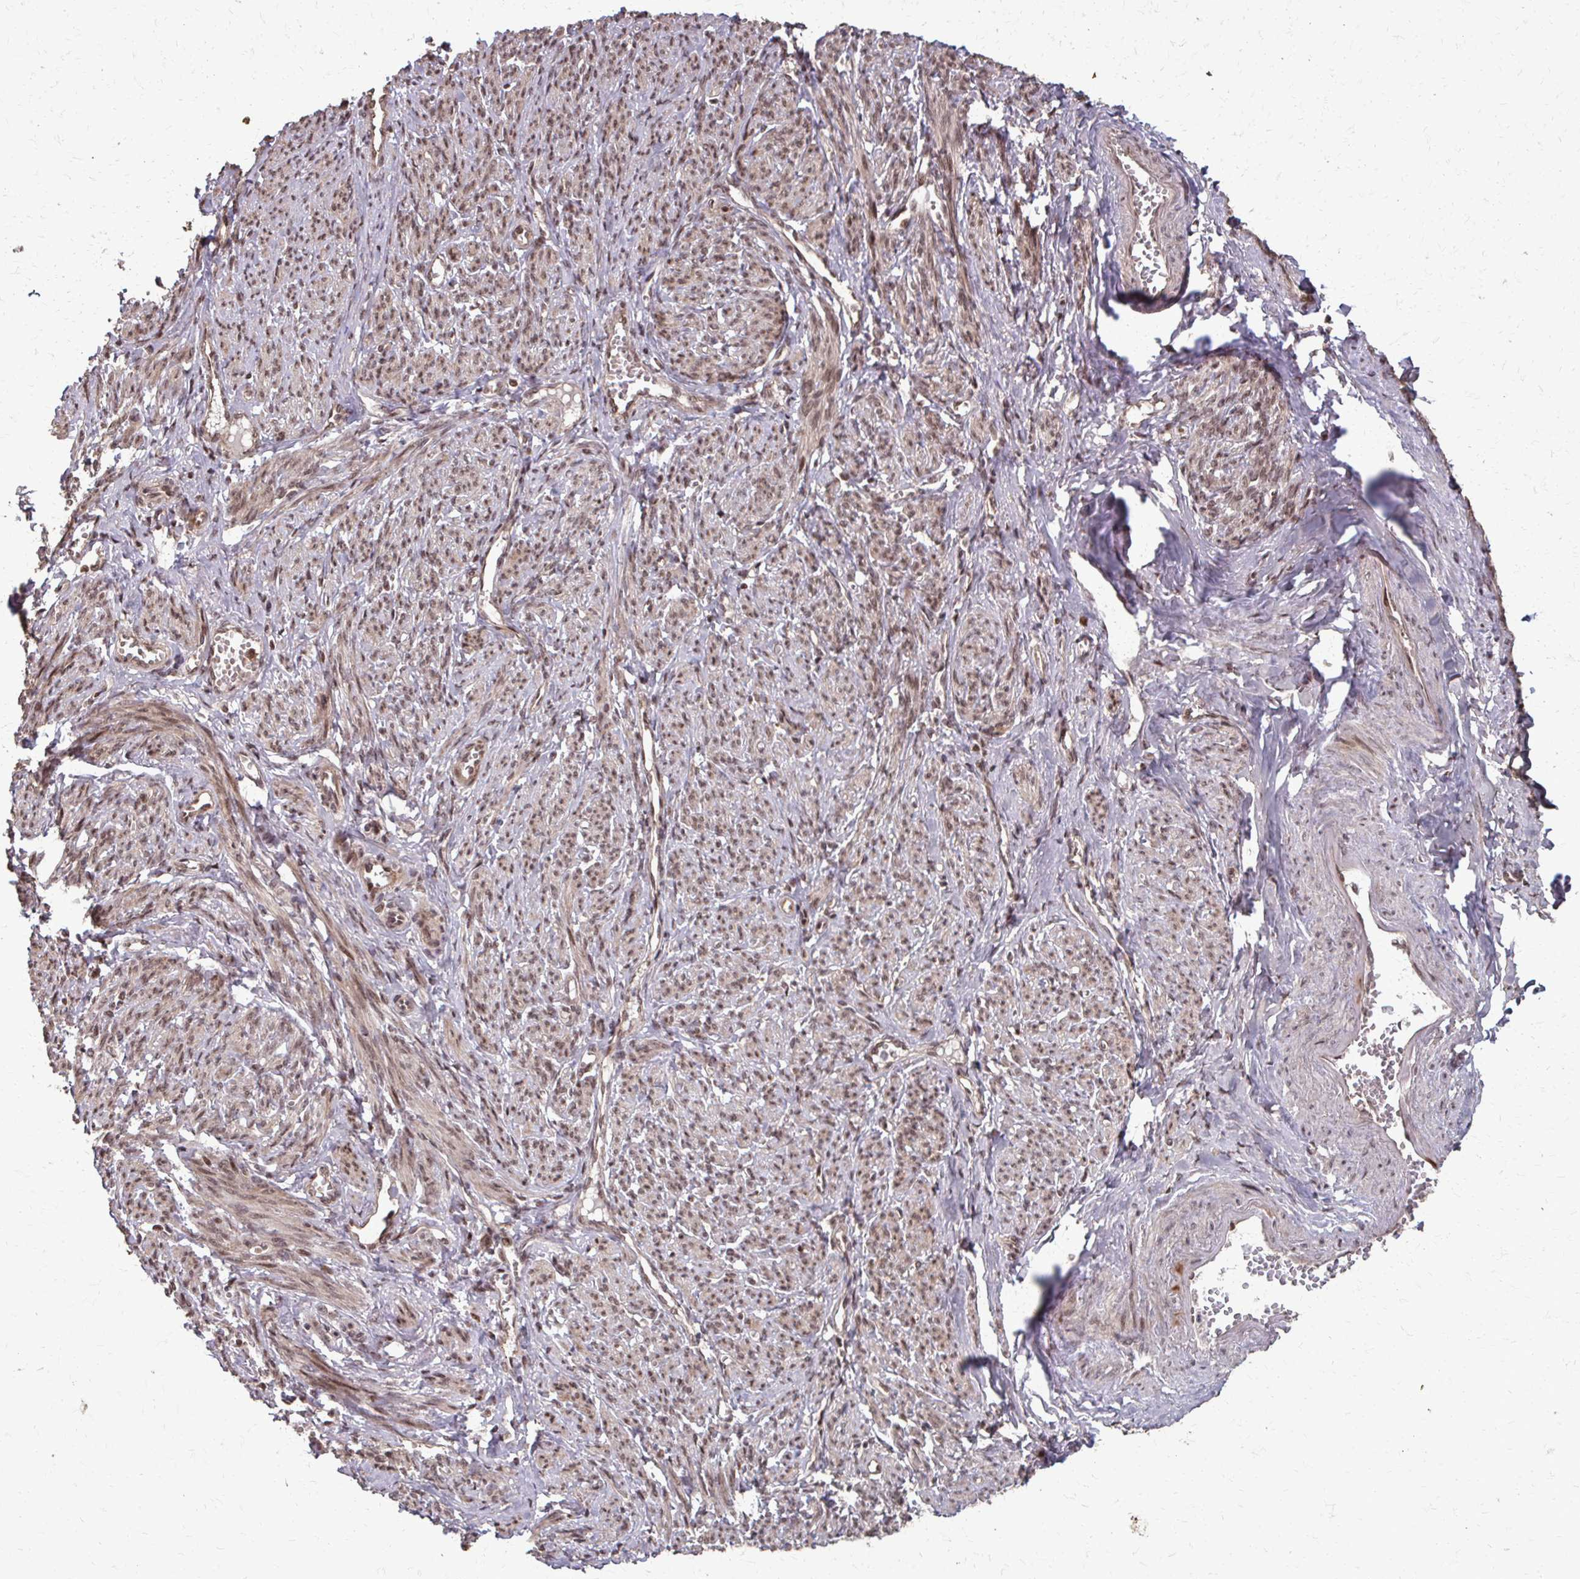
{"staining": {"intensity": "moderate", "quantity": ">75%", "location": "nuclear"}, "tissue": "smooth muscle", "cell_type": "Smooth muscle cells", "image_type": "normal", "snomed": [{"axis": "morphology", "description": "Normal tissue, NOS"}, {"axis": "topography", "description": "Smooth muscle"}], "caption": "Immunohistochemistry of unremarkable smooth muscle exhibits medium levels of moderate nuclear positivity in about >75% of smooth muscle cells. The protein of interest is stained brown, and the nuclei are stained in blue (DAB IHC with brightfield microscopy, high magnification).", "gene": "SS18", "patient": {"sex": "female", "age": 65}}